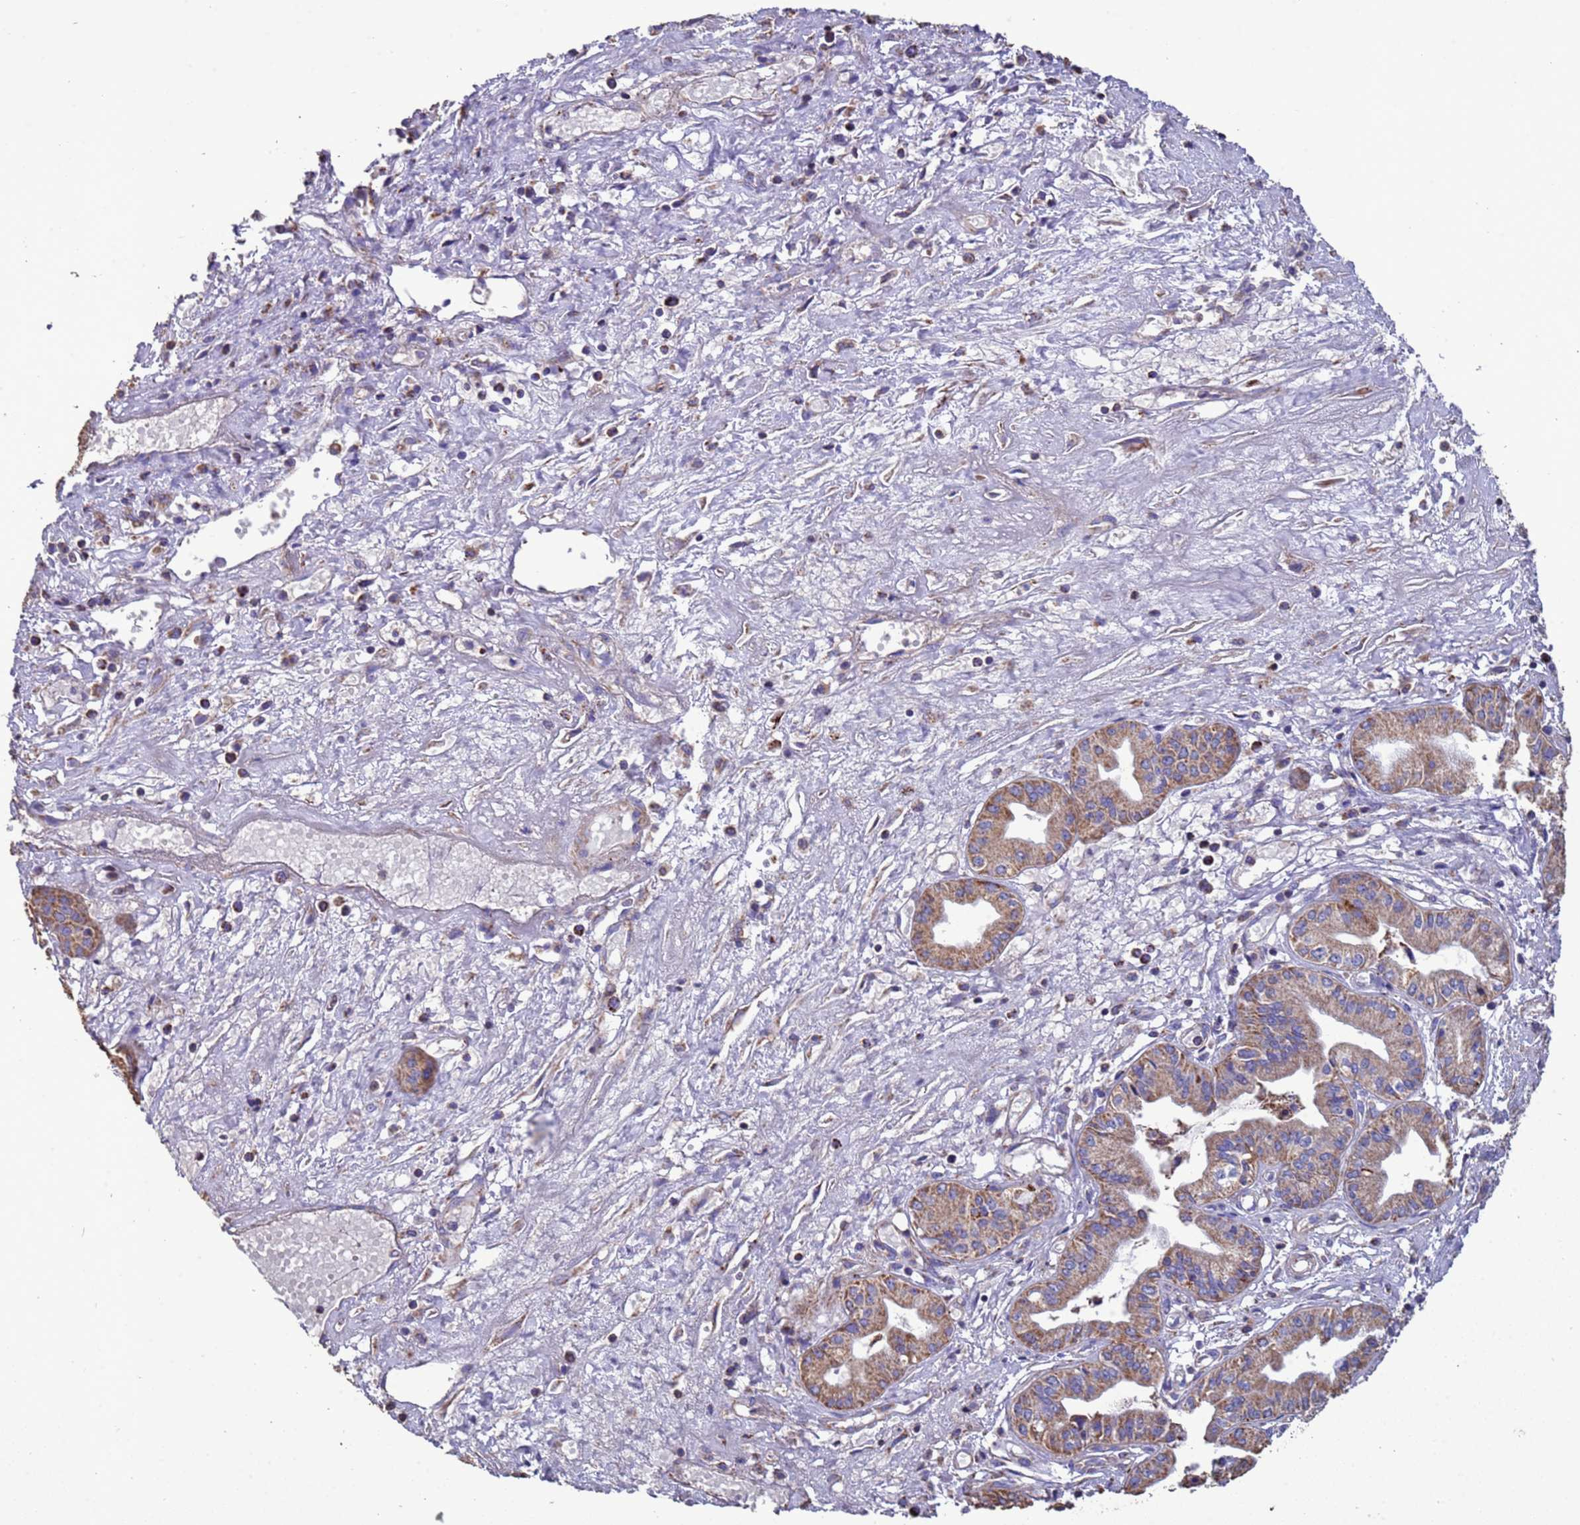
{"staining": {"intensity": "moderate", "quantity": ">75%", "location": "cytoplasmic/membranous"}, "tissue": "pancreatic cancer", "cell_type": "Tumor cells", "image_type": "cancer", "snomed": [{"axis": "morphology", "description": "Adenocarcinoma, NOS"}, {"axis": "topography", "description": "Pancreas"}], "caption": "Protein expression analysis of pancreatic adenocarcinoma displays moderate cytoplasmic/membranous positivity in about >75% of tumor cells.", "gene": "ZNFX1", "patient": {"sex": "female", "age": 50}}